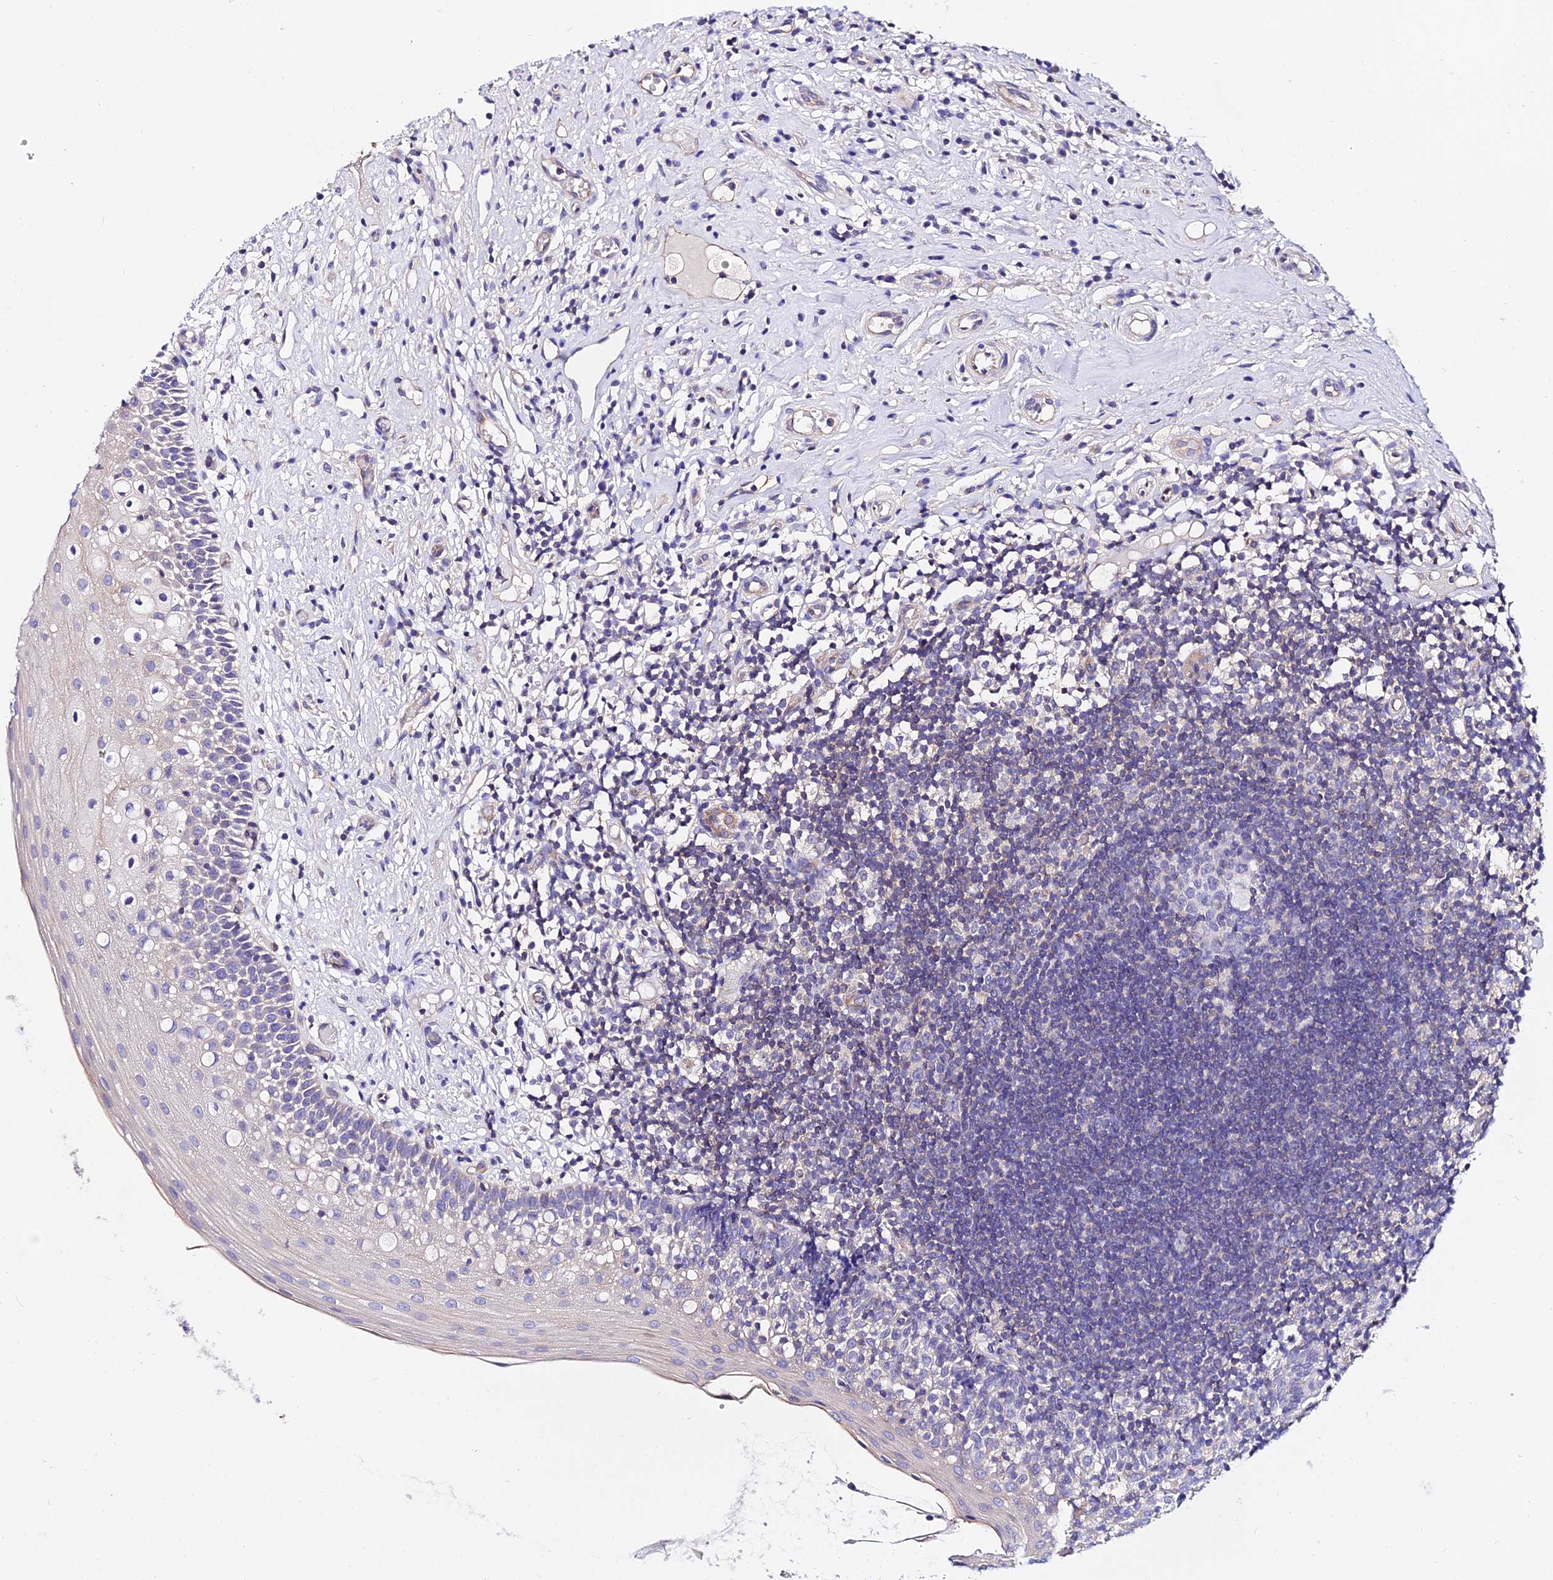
{"staining": {"intensity": "weak", "quantity": "<25%", "location": "cytoplasmic/membranous"}, "tissue": "oral mucosa", "cell_type": "Squamous epithelial cells", "image_type": "normal", "snomed": [{"axis": "morphology", "description": "Normal tissue, NOS"}, {"axis": "topography", "description": "Oral tissue"}], "caption": "DAB (3,3'-diaminobenzidine) immunohistochemical staining of normal human oral mucosa exhibits no significant staining in squamous epithelial cells.", "gene": "DAW1", "patient": {"sex": "female", "age": 69}}